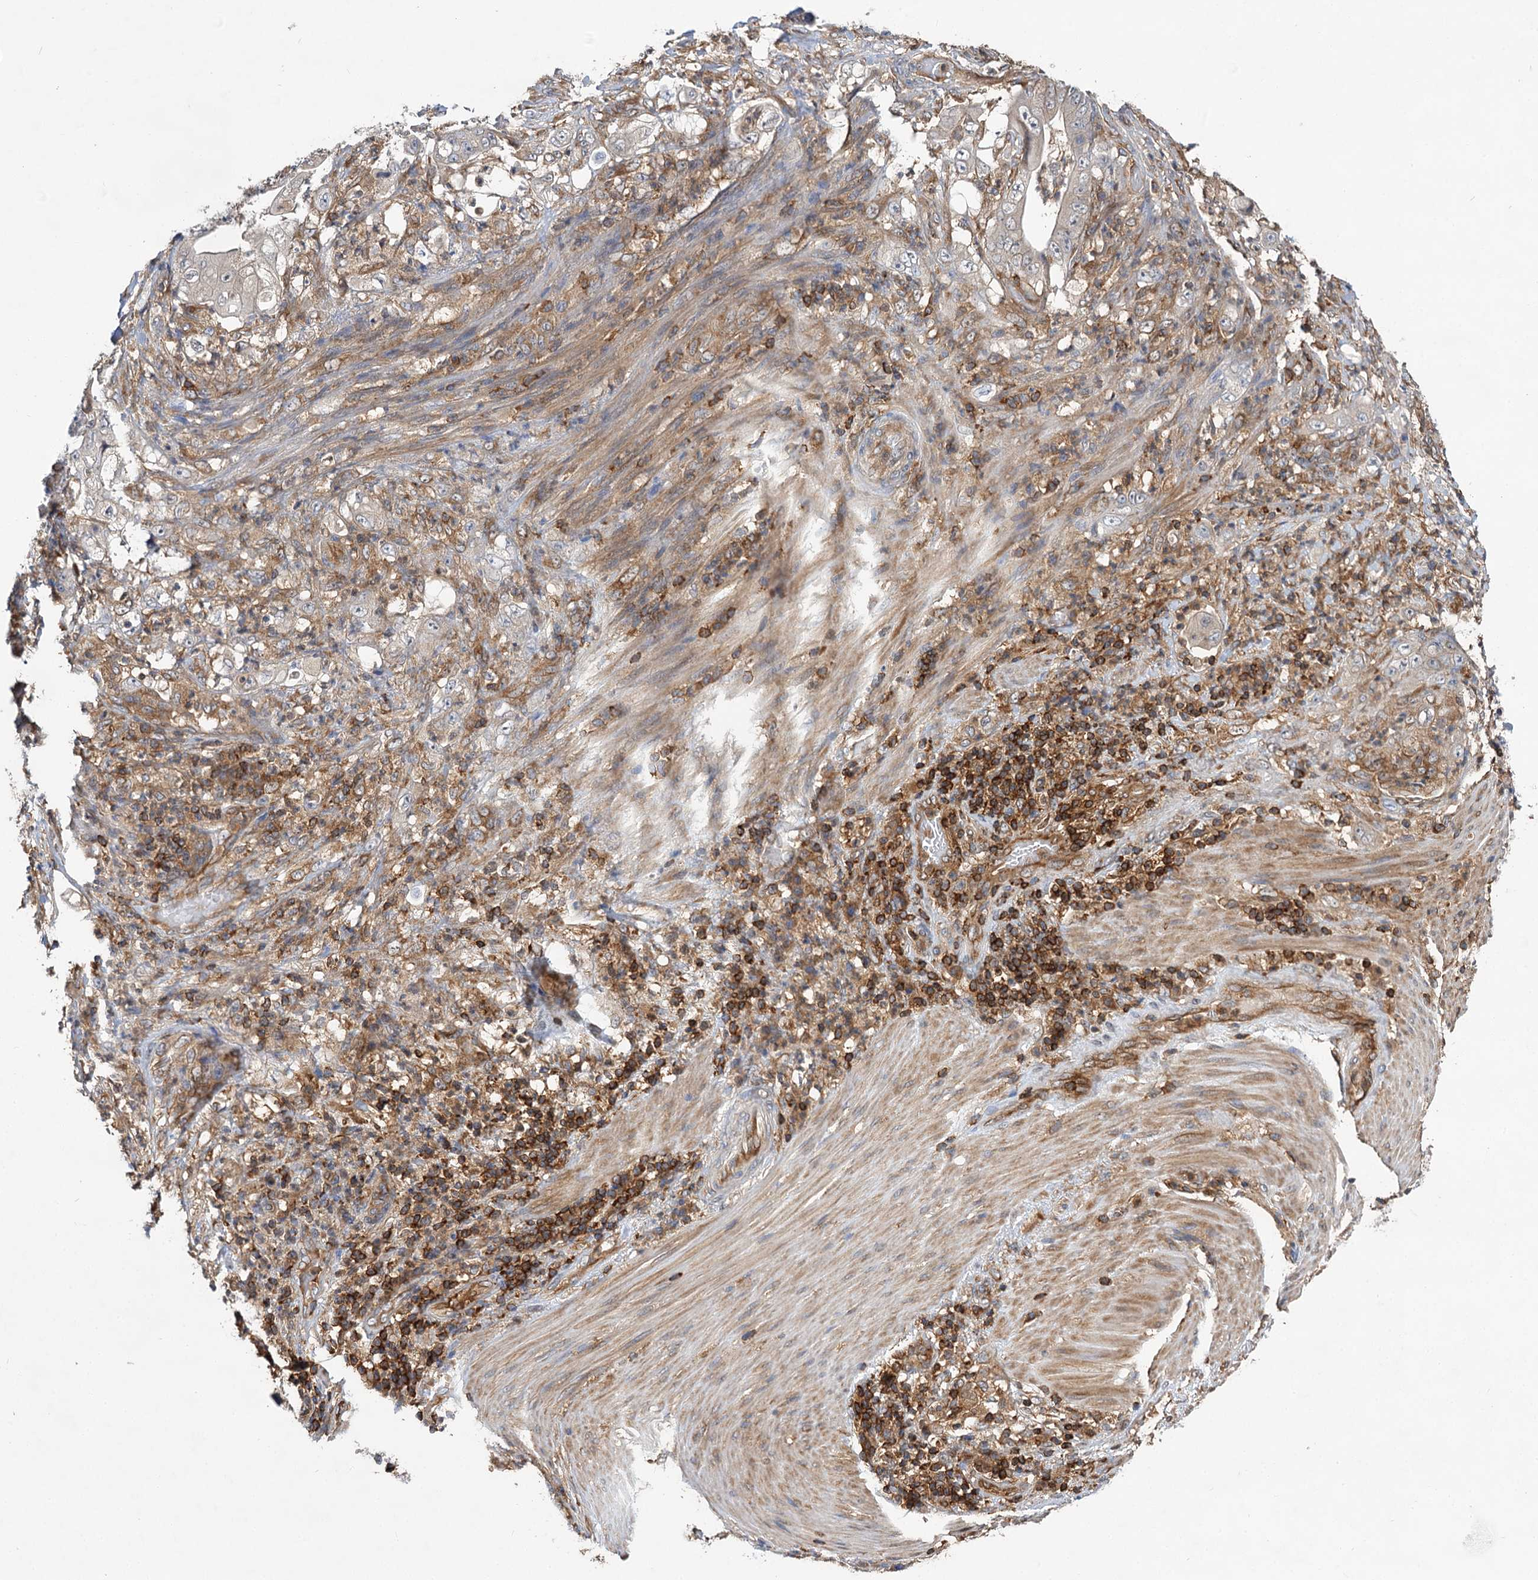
{"staining": {"intensity": "negative", "quantity": "none", "location": "none"}, "tissue": "stomach cancer", "cell_type": "Tumor cells", "image_type": "cancer", "snomed": [{"axis": "morphology", "description": "Adenocarcinoma, NOS"}, {"axis": "topography", "description": "Stomach"}], "caption": "Tumor cells are negative for protein expression in human stomach cancer.", "gene": "PACS1", "patient": {"sex": "female", "age": 73}}